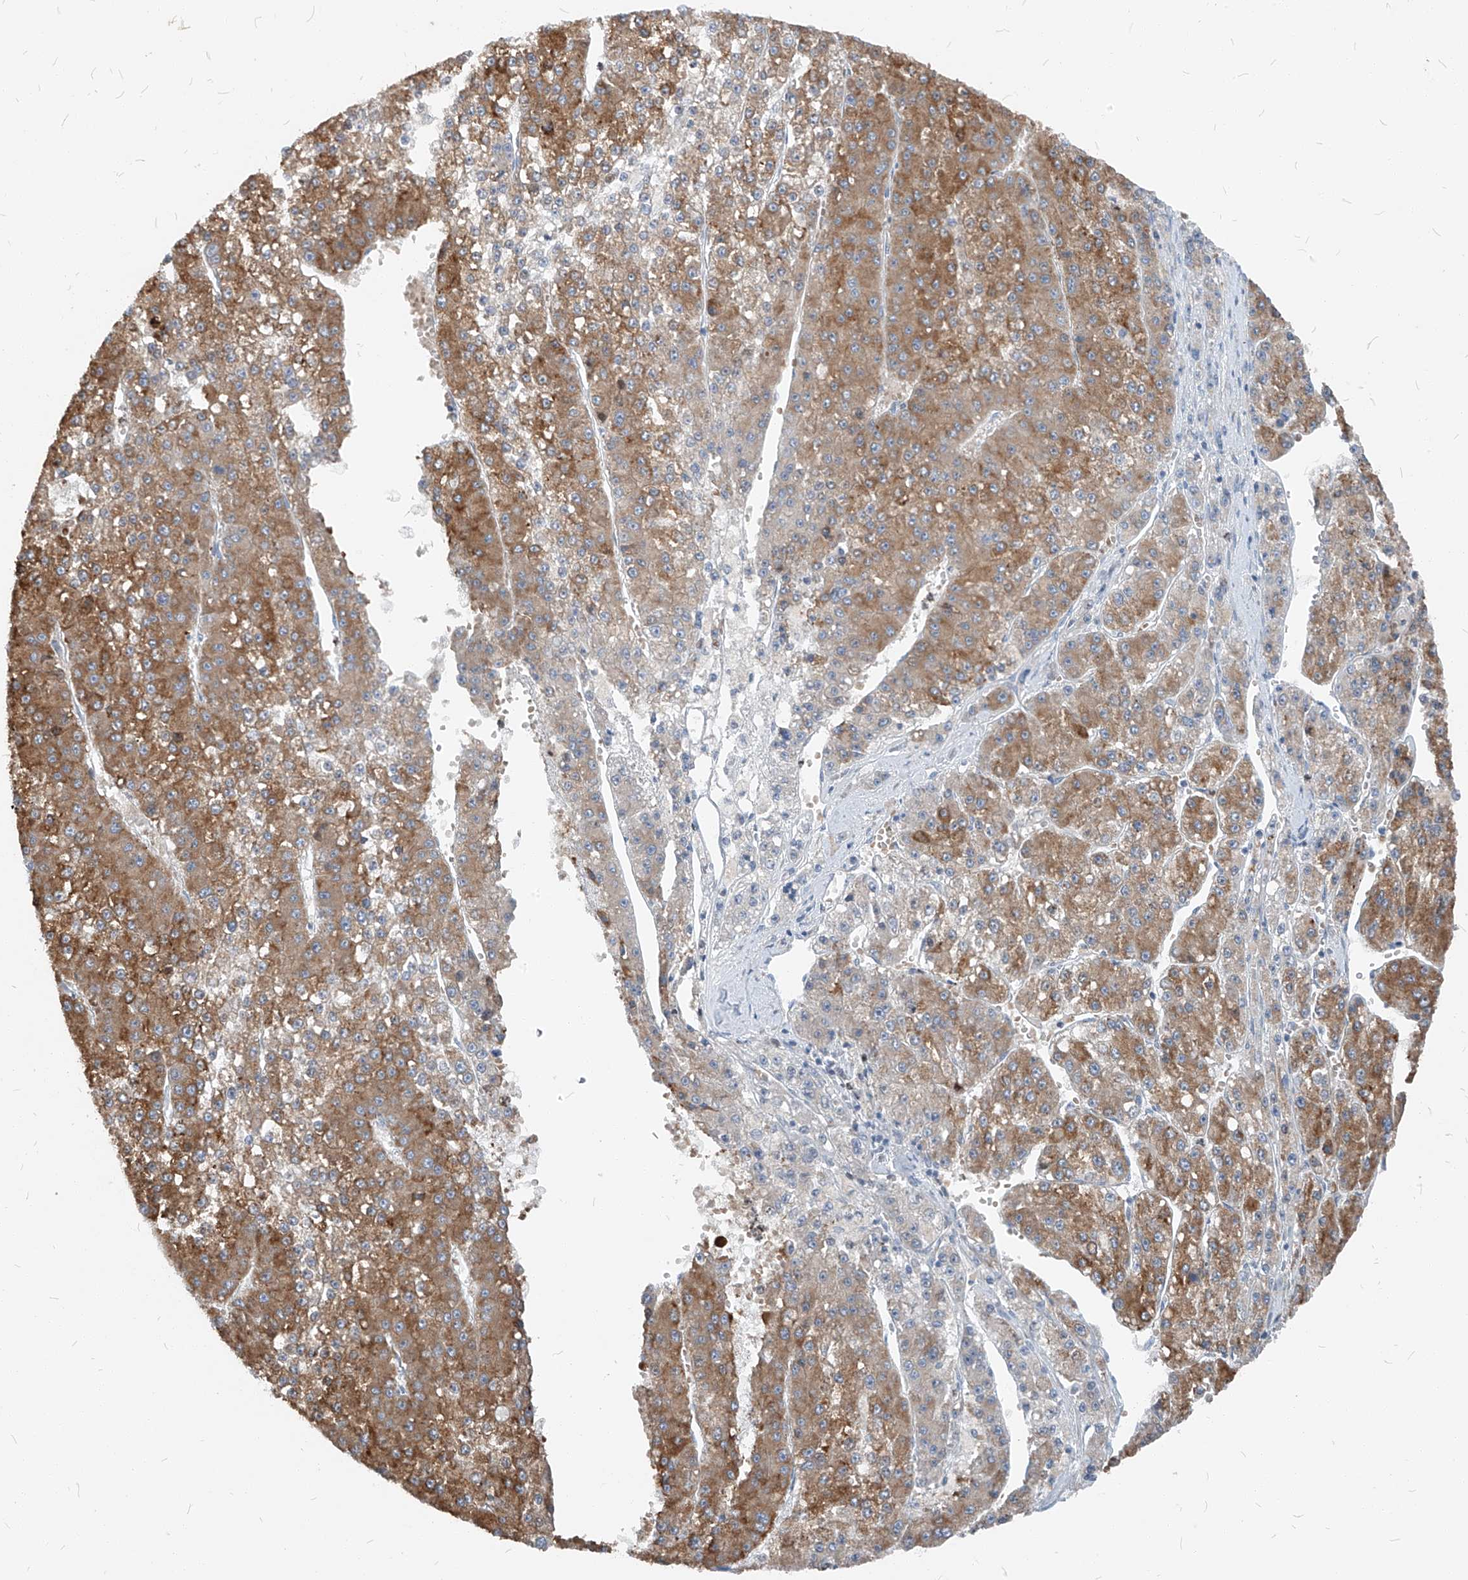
{"staining": {"intensity": "moderate", "quantity": ">75%", "location": "cytoplasmic/membranous"}, "tissue": "liver cancer", "cell_type": "Tumor cells", "image_type": "cancer", "snomed": [{"axis": "morphology", "description": "Carcinoma, Hepatocellular, NOS"}, {"axis": "topography", "description": "Liver"}], "caption": "The photomicrograph displays staining of liver hepatocellular carcinoma, revealing moderate cytoplasmic/membranous protein staining (brown color) within tumor cells.", "gene": "CHMP2B", "patient": {"sex": "female", "age": 73}}